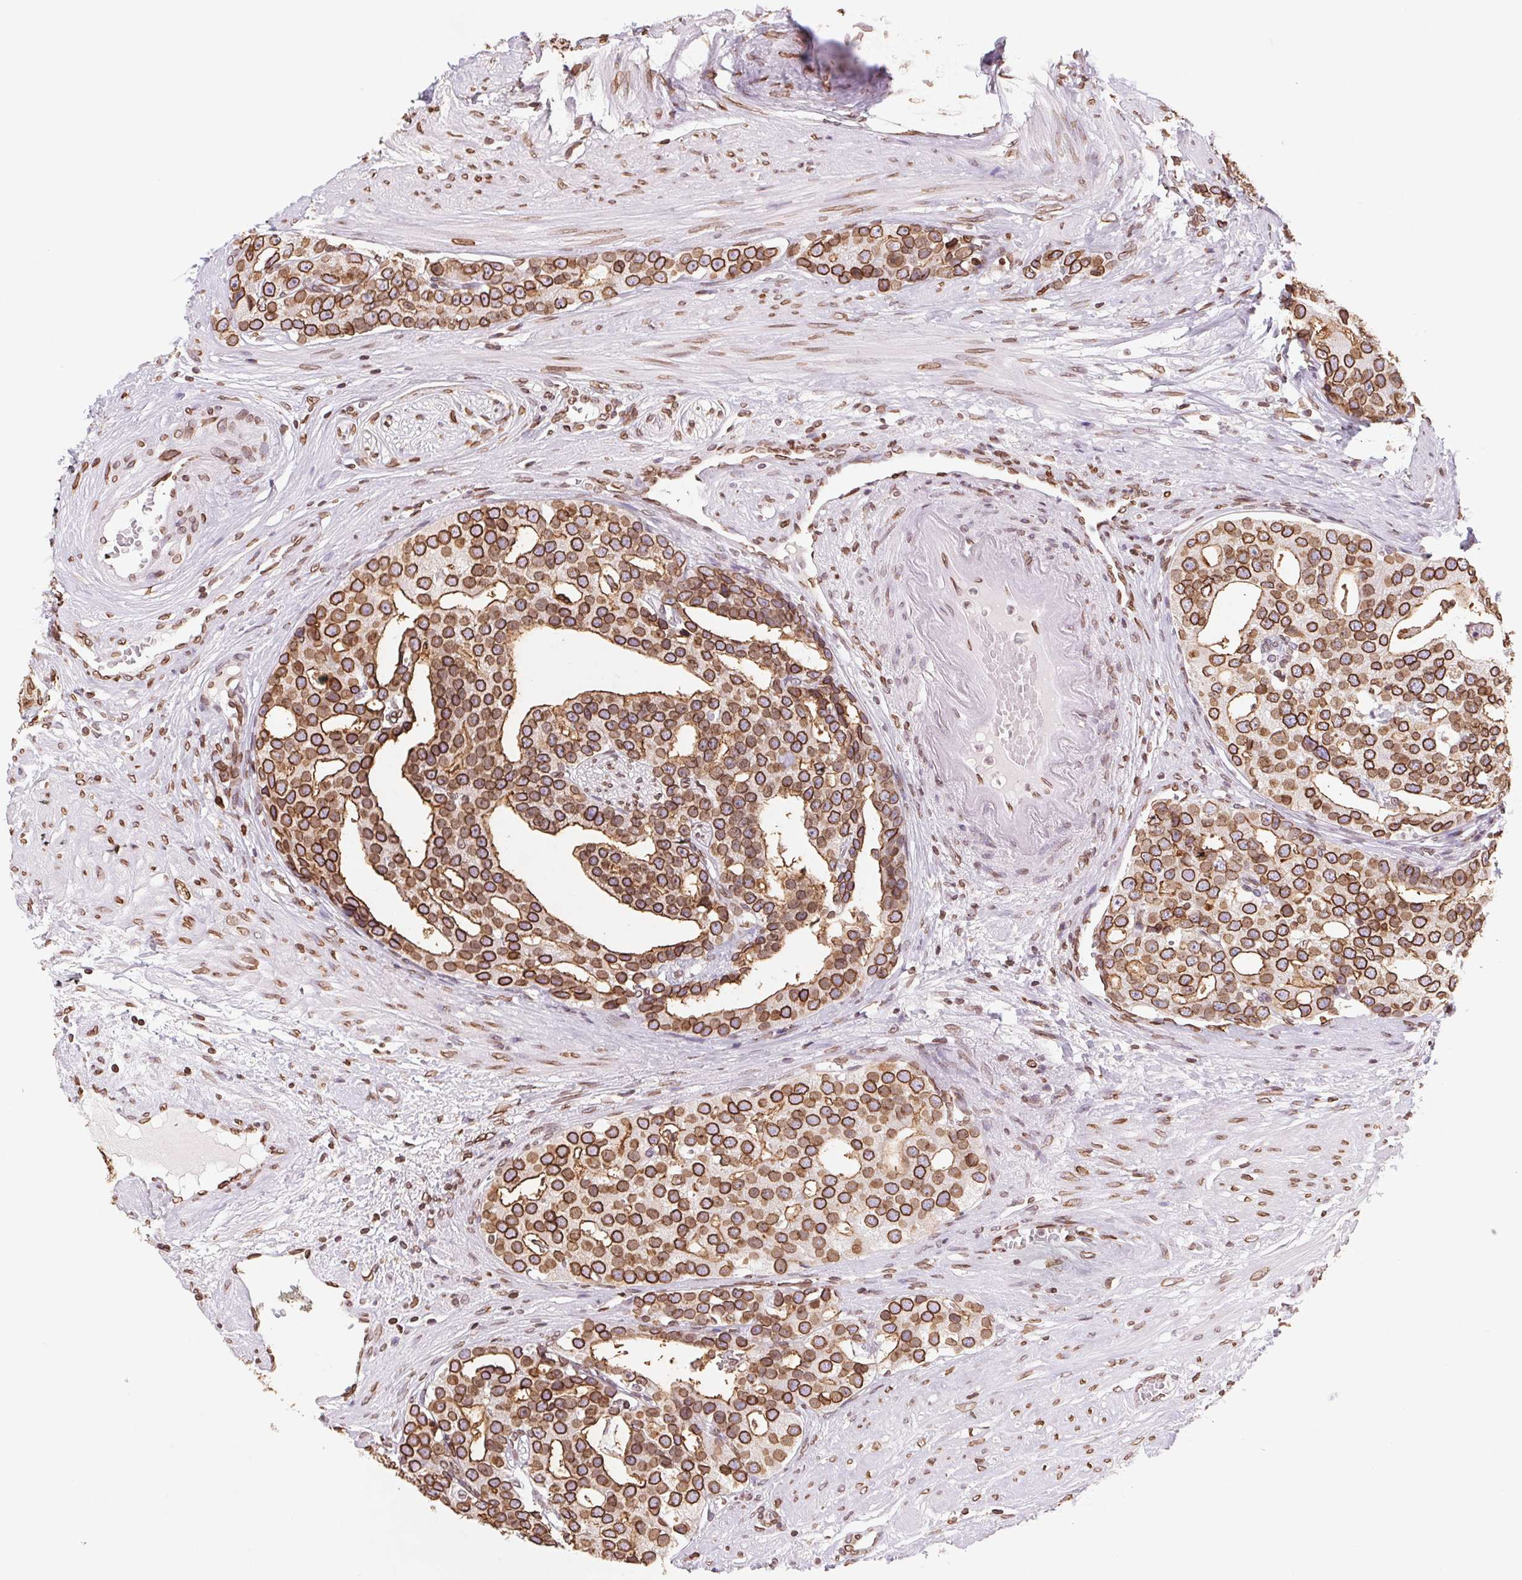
{"staining": {"intensity": "strong", "quantity": ">75%", "location": "cytoplasmic/membranous,nuclear"}, "tissue": "prostate cancer", "cell_type": "Tumor cells", "image_type": "cancer", "snomed": [{"axis": "morphology", "description": "Adenocarcinoma, High grade"}, {"axis": "topography", "description": "Prostate"}], "caption": "Immunohistochemical staining of prostate high-grade adenocarcinoma reveals high levels of strong cytoplasmic/membranous and nuclear staining in about >75% of tumor cells. The protein of interest is stained brown, and the nuclei are stained in blue (DAB IHC with brightfield microscopy, high magnification).", "gene": "LMNB2", "patient": {"sex": "male", "age": 71}}